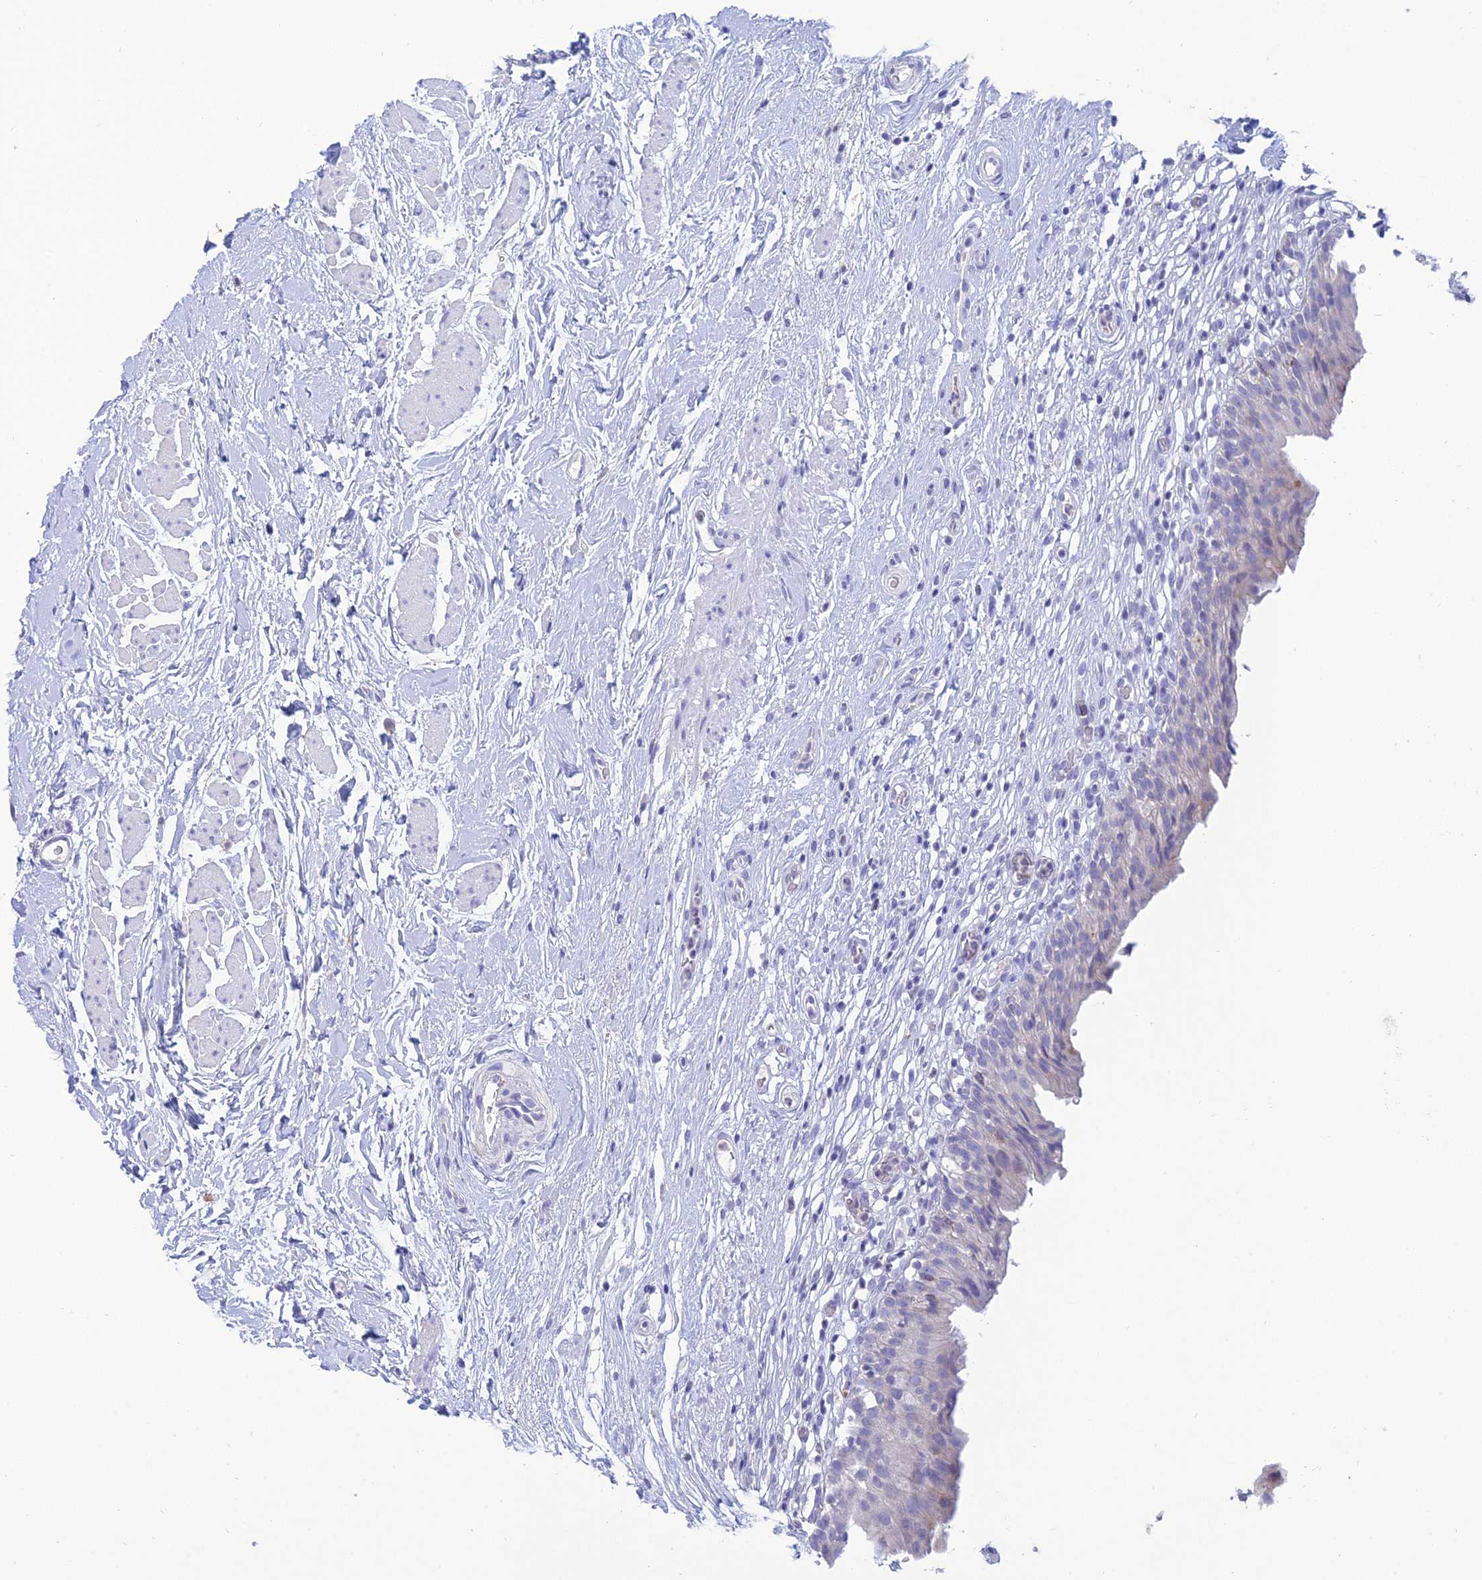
{"staining": {"intensity": "negative", "quantity": "none", "location": "none"}, "tissue": "urinary bladder", "cell_type": "Urothelial cells", "image_type": "normal", "snomed": [{"axis": "morphology", "description": "Normal tissue, NOS"}, {"axis": "morphology", "description": "Inflammation, NOS"}, {"axis": "topography", "description": "Urinary bladder"}], "caption": "This is an immunohistochemistry histopathology image of normal urinary bladder. There is no positivity in urothelial cells.", "gene": "MAL2", "patient": {"sex": "male", "age": 63}}